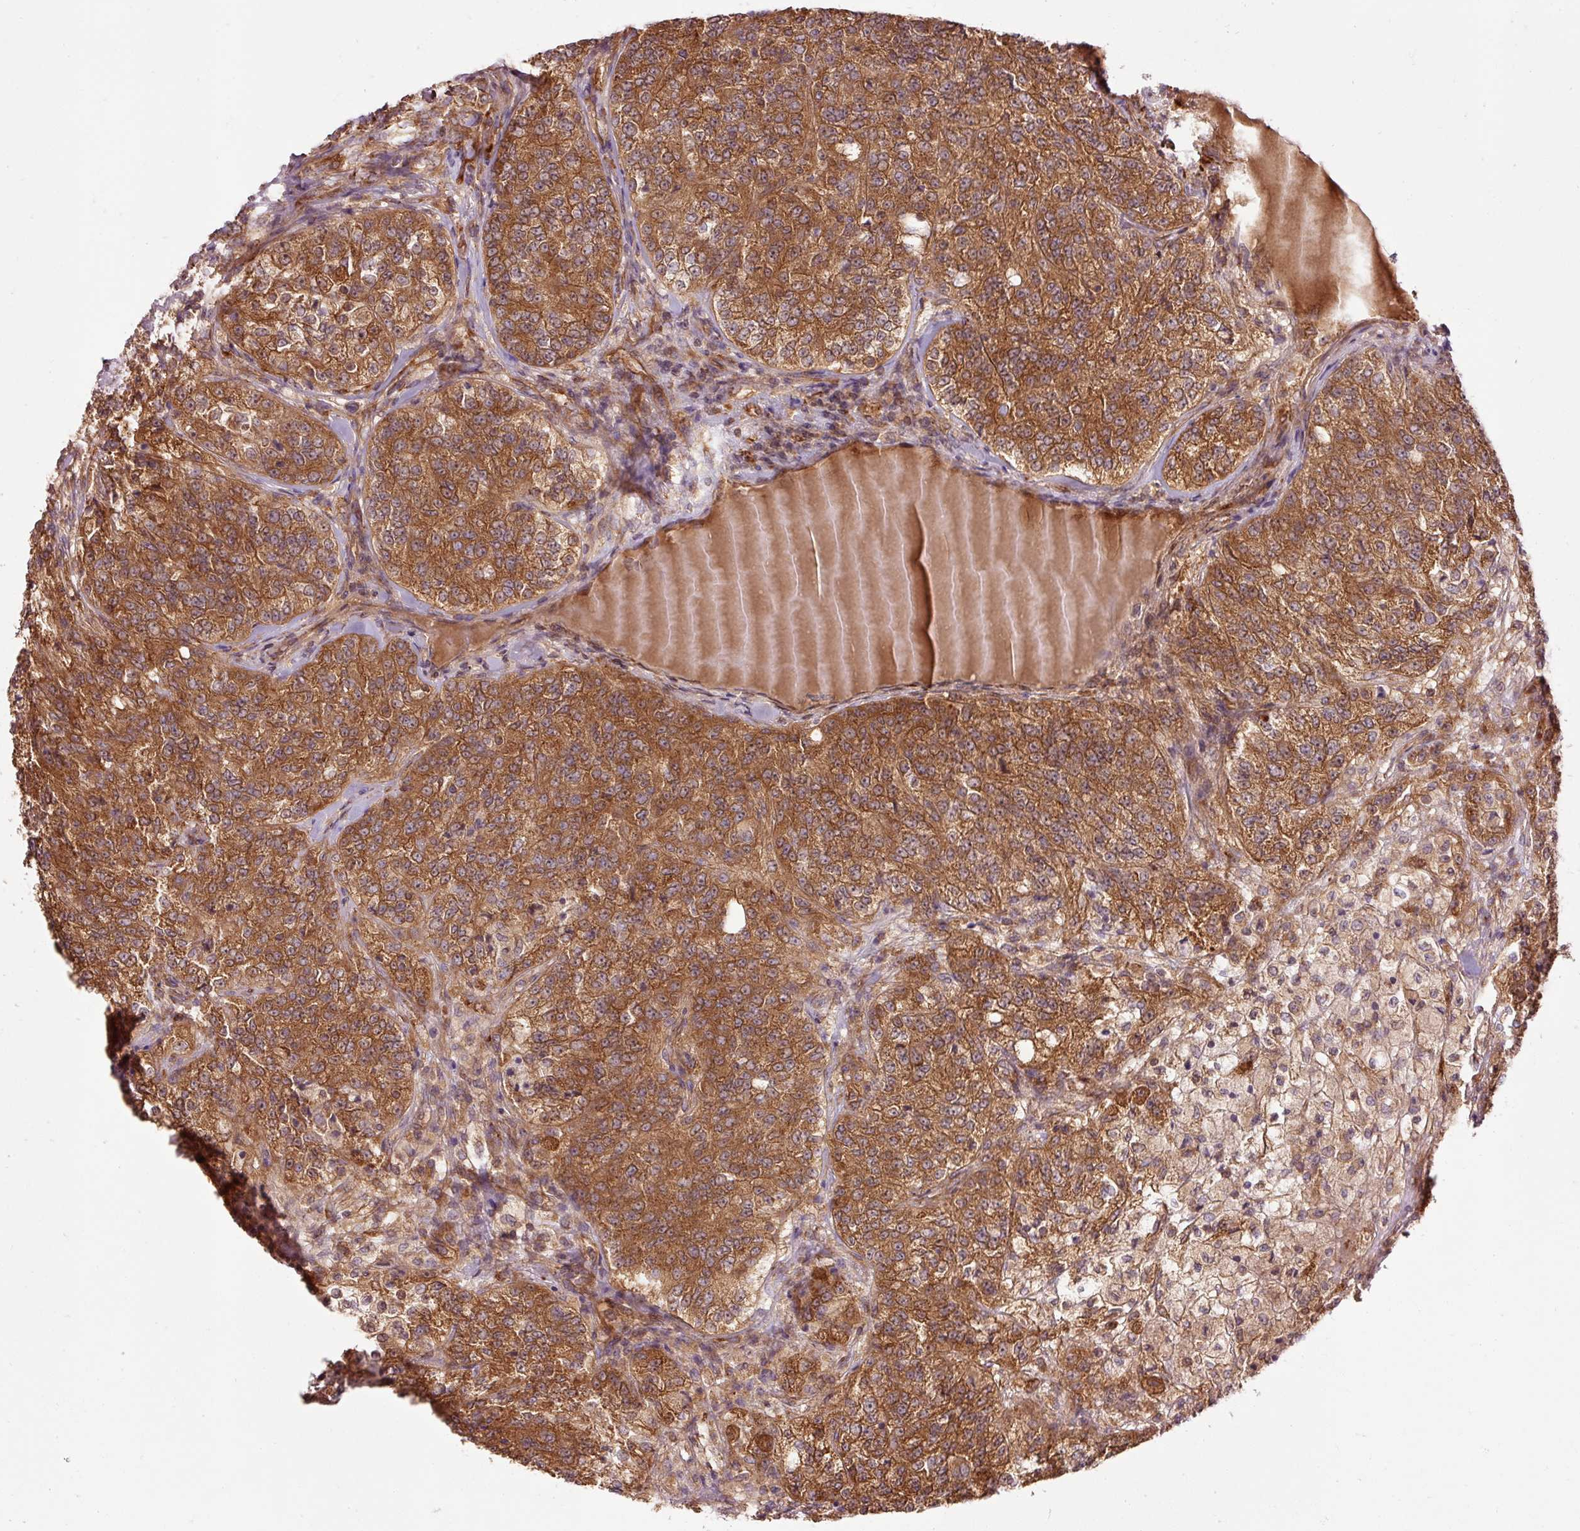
{"staining": {"intensity": "moderate", "quantity": ">75%", "location": "cytoplasmic/membranous"}, "tissue": "renal cancer", "cell_type": "Tumor cells", "image_type": "cancer", "snomed": [{"axis": "morphology", "description": "Adenocarcinoma, NOS"}, {"axis": "topography", "description": "Kidney"}], "caption": "A brown stain shows moderate cytoplasmic/membranous expression of a protein in renal adenocarcinoma tumor cells.", "gene": "PDAP1", "patient": {"sex": "female", "age": 63}}